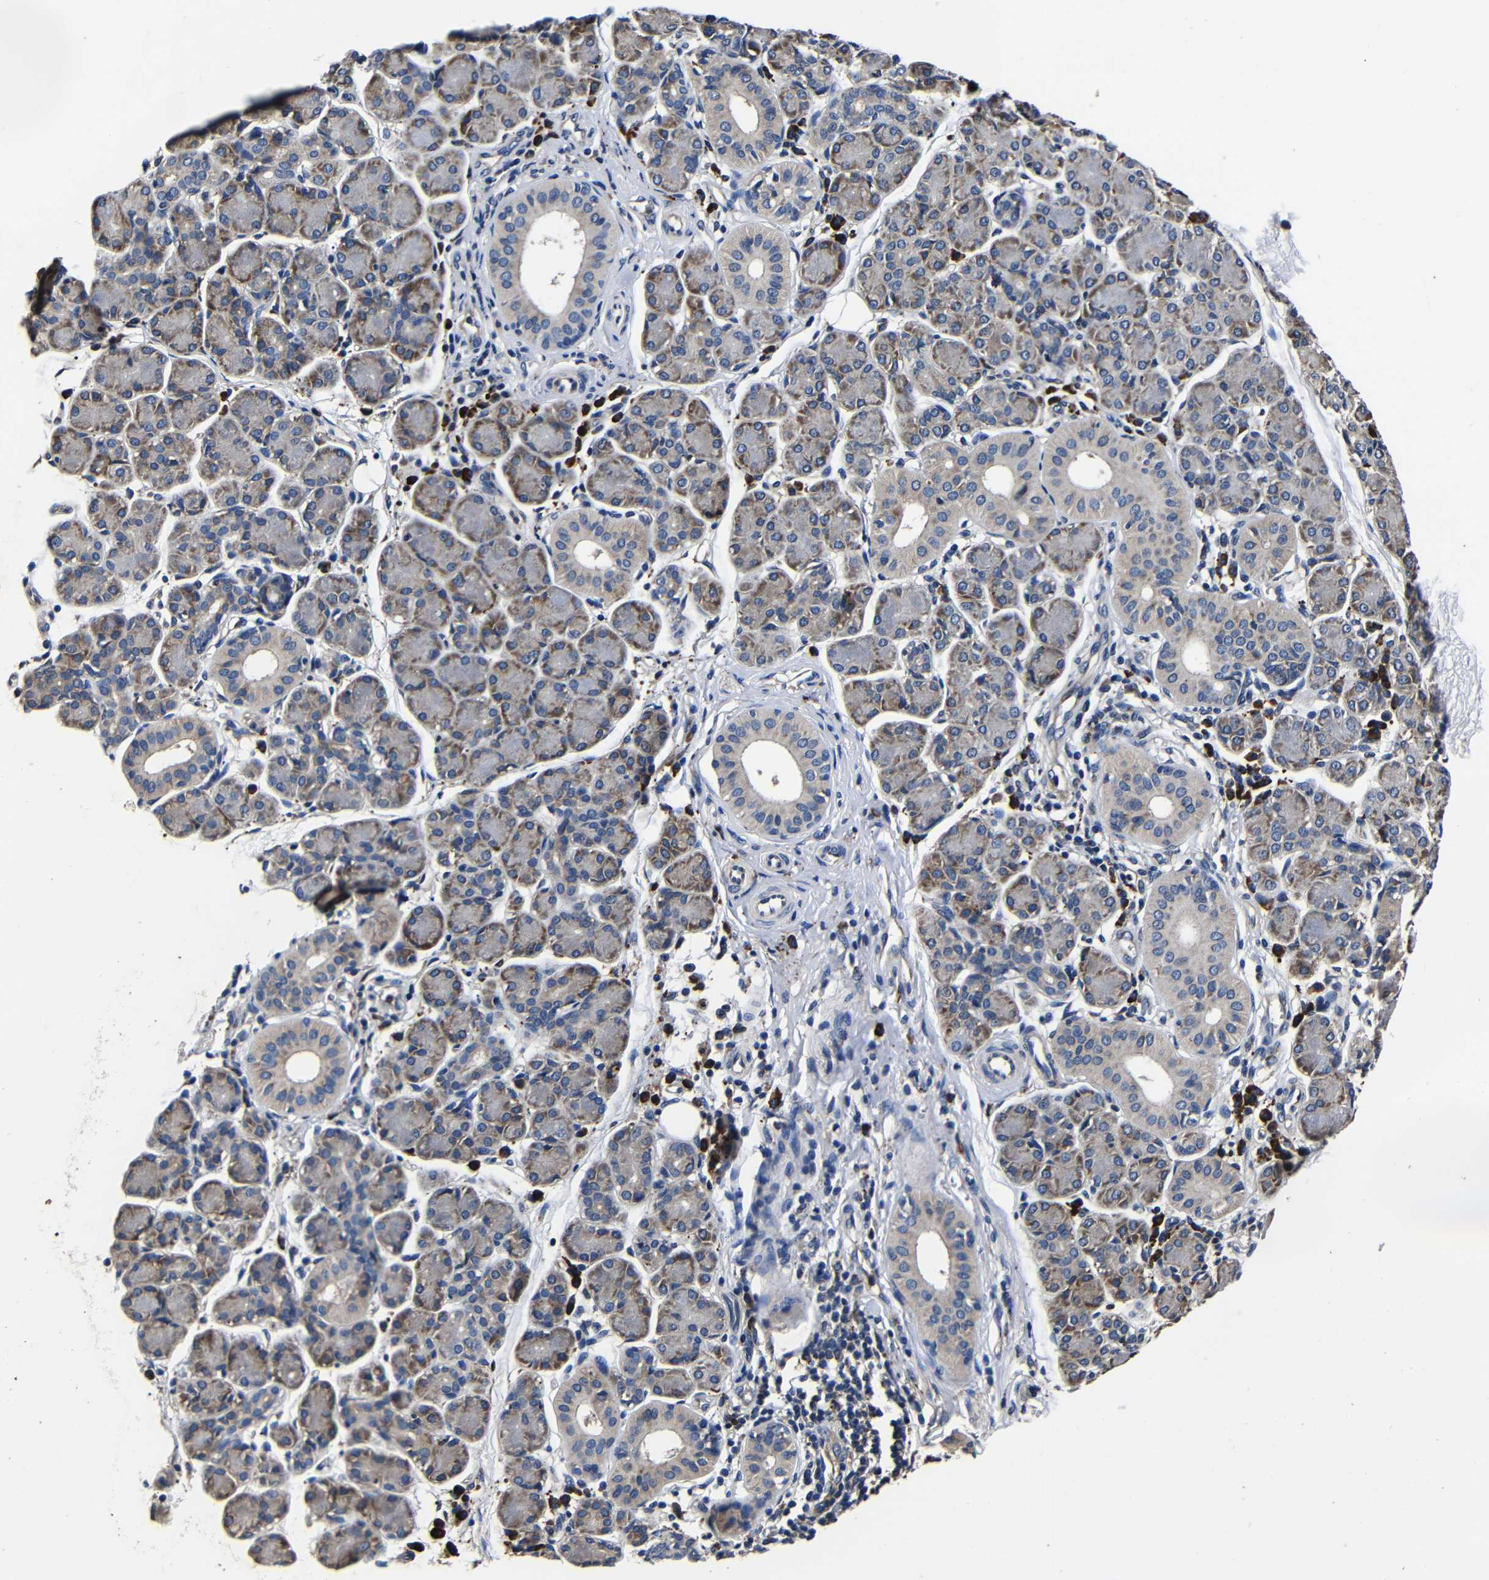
{"staining": {"intensity": "moderate", "quantity": "25%-75%", "location": "cytoplasmic/membranous"}, "tissue": "salivary gland", "cell_type": "Glandular cells", "image_type": "normal", "snomed": [{"axis": "morphology", "description": "Normal tissue, NOS"}, {"axis": "morphology", "description": "Inflammation, NOS"}, {"axis": "topography", "description": "Lymph node"}, {"axis": "topography", "description": "Salivary gland"}], "caption": "Immunohistochemistry histopathology image of benign salivary gland stained for a protein (brown), which shows medium levels of moderate cytoplasmic/membranous positivity in approximately 25%-75% of glandular cells.", "gene": "SCN9A", "patient": {"sex": "male", "age": 3}}